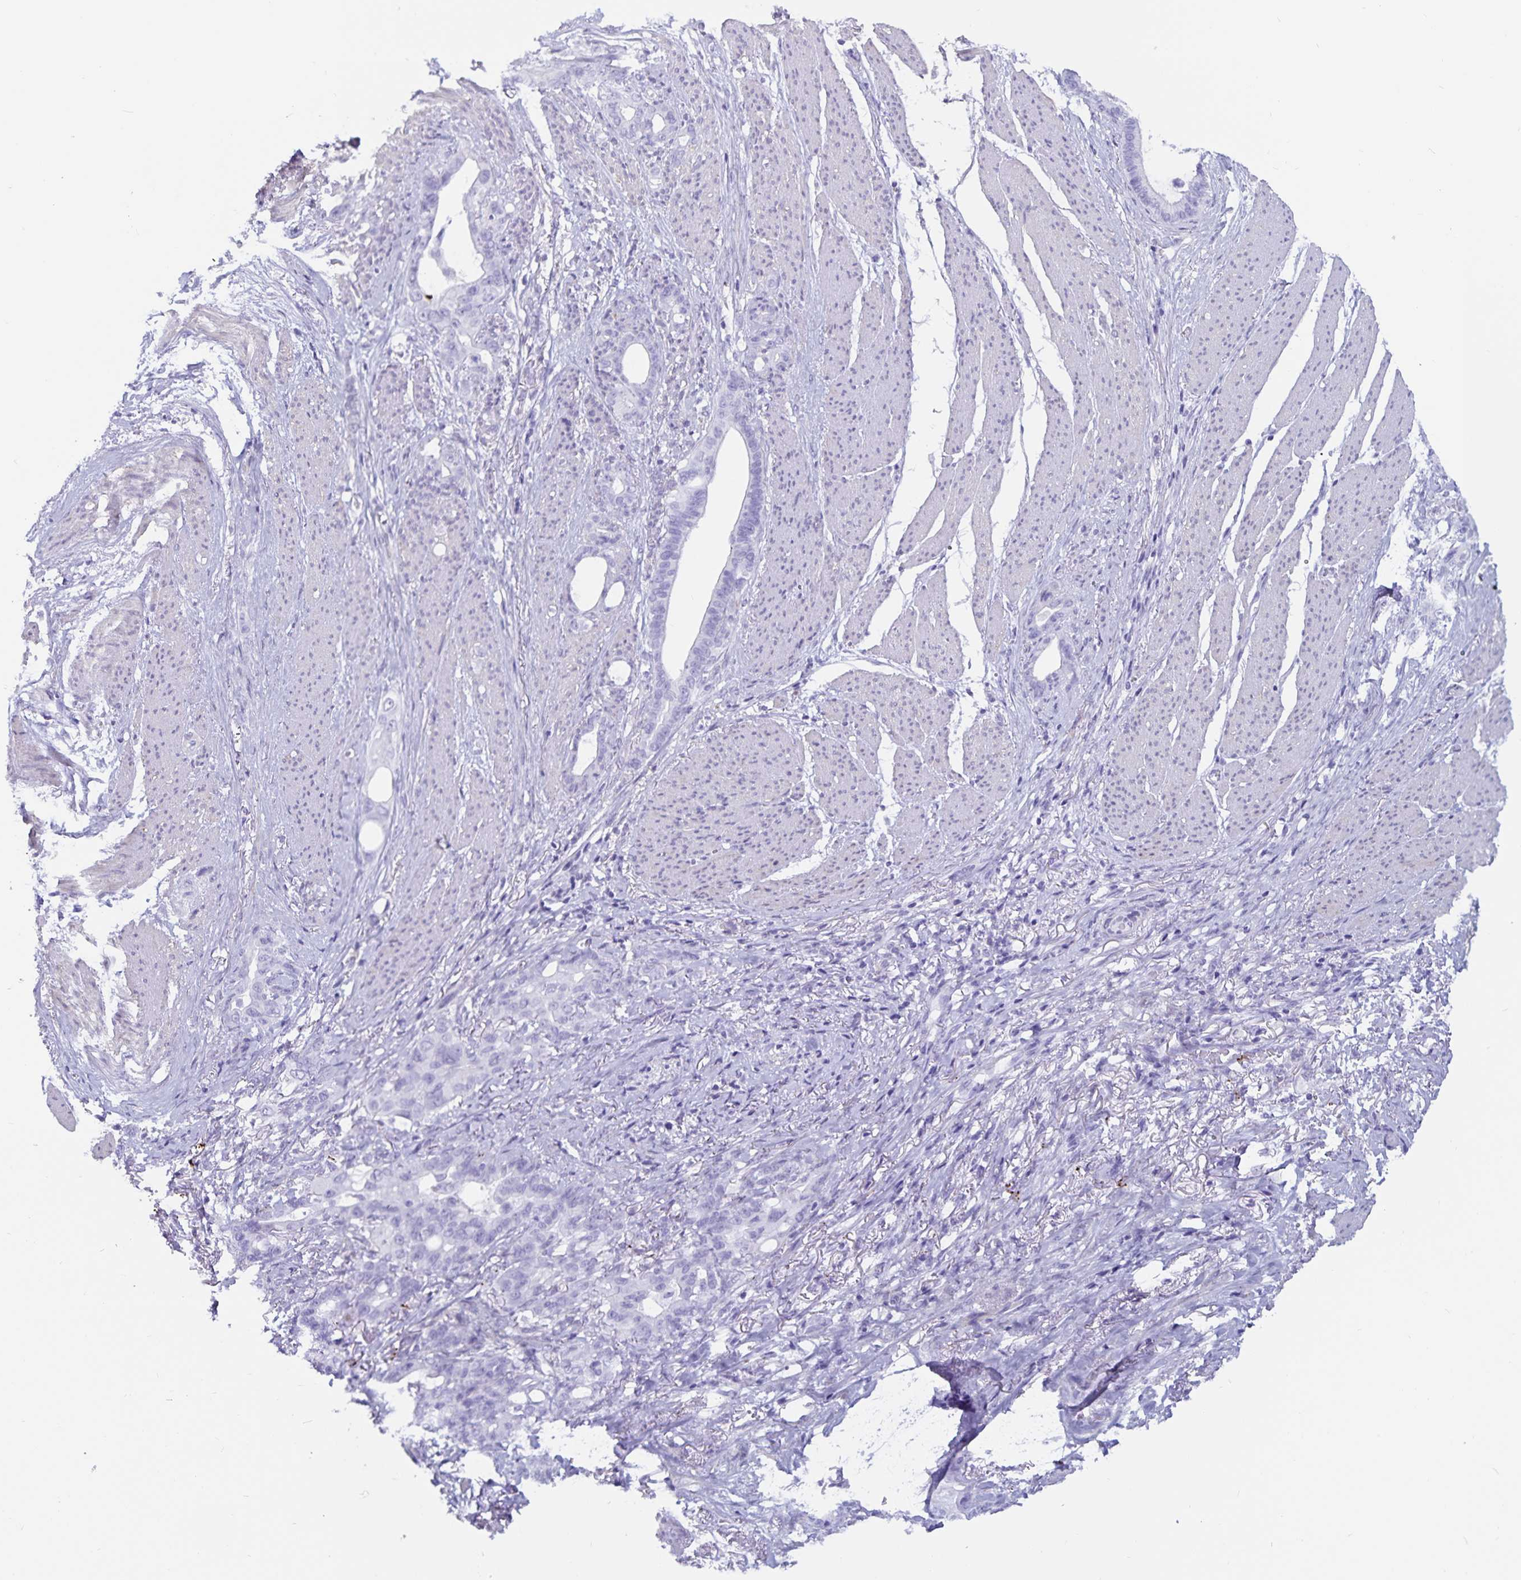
{"staining": {"intensity": "negative", "quantity": "none", "location": "none"}, "tissue": "stomach cancer", "cell_type": "Tumor cells", "image_type": "cancer", "snomed": [{"axis": "morphology", "description": "Normal tissue, NOS"}, {"axis": "morphology", "description": "Adenocarcinoma, NOS"}, {"axis": "topography", "description": "Esophagus"}, {"axis": "topography", "description": "Stomach, upper"}], "caption": "IHC of stomach adenocarcinoma reveals no positivity in tumor cells. Nuclei are stained in blue.", "gene": "GPR137", "patient": {"sex": "male", "age": 62}}